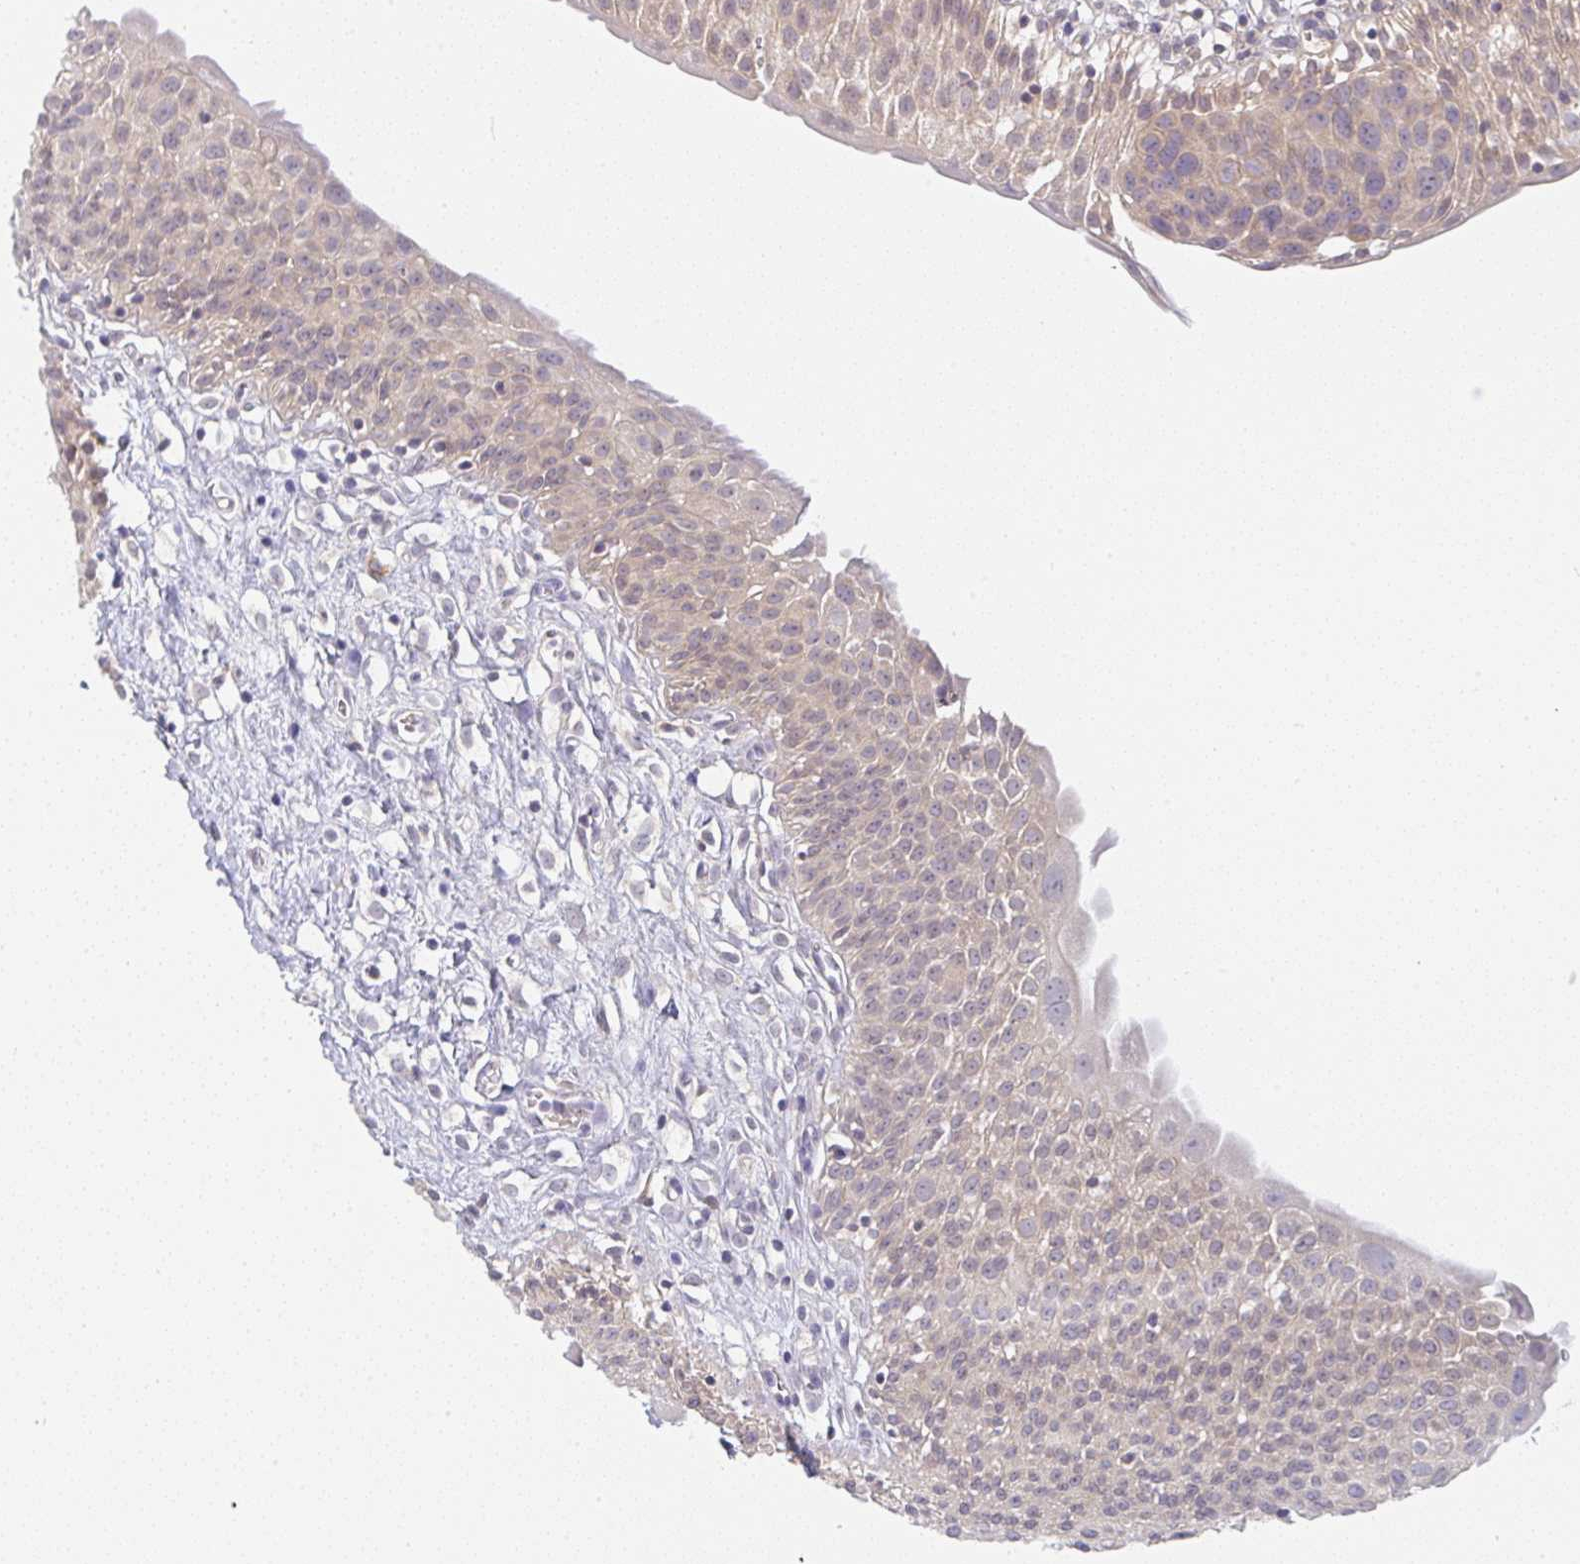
{"staining": {"intensity": "moderate", "quantity": "25%-75%", "location": "cytoplasmic/membranous"}, "tissue": "urinary bladder", "cell_type": "Urothelial cells", "image_type": "normal", "snomed": [{"axis": "morphology", "description": "Normal tissue, NOS"}, {"axis": "topography", "description": "Urinary bladder"}], "caption": "Immunohistochemical staining of benign human urinary bladder reveals medium levels of moderate cytoplasmic/membranous staining in about 25%-75% of urothelial cells.", "gene": "DERL2", "patient": {"sex": "male", "age": 51}}